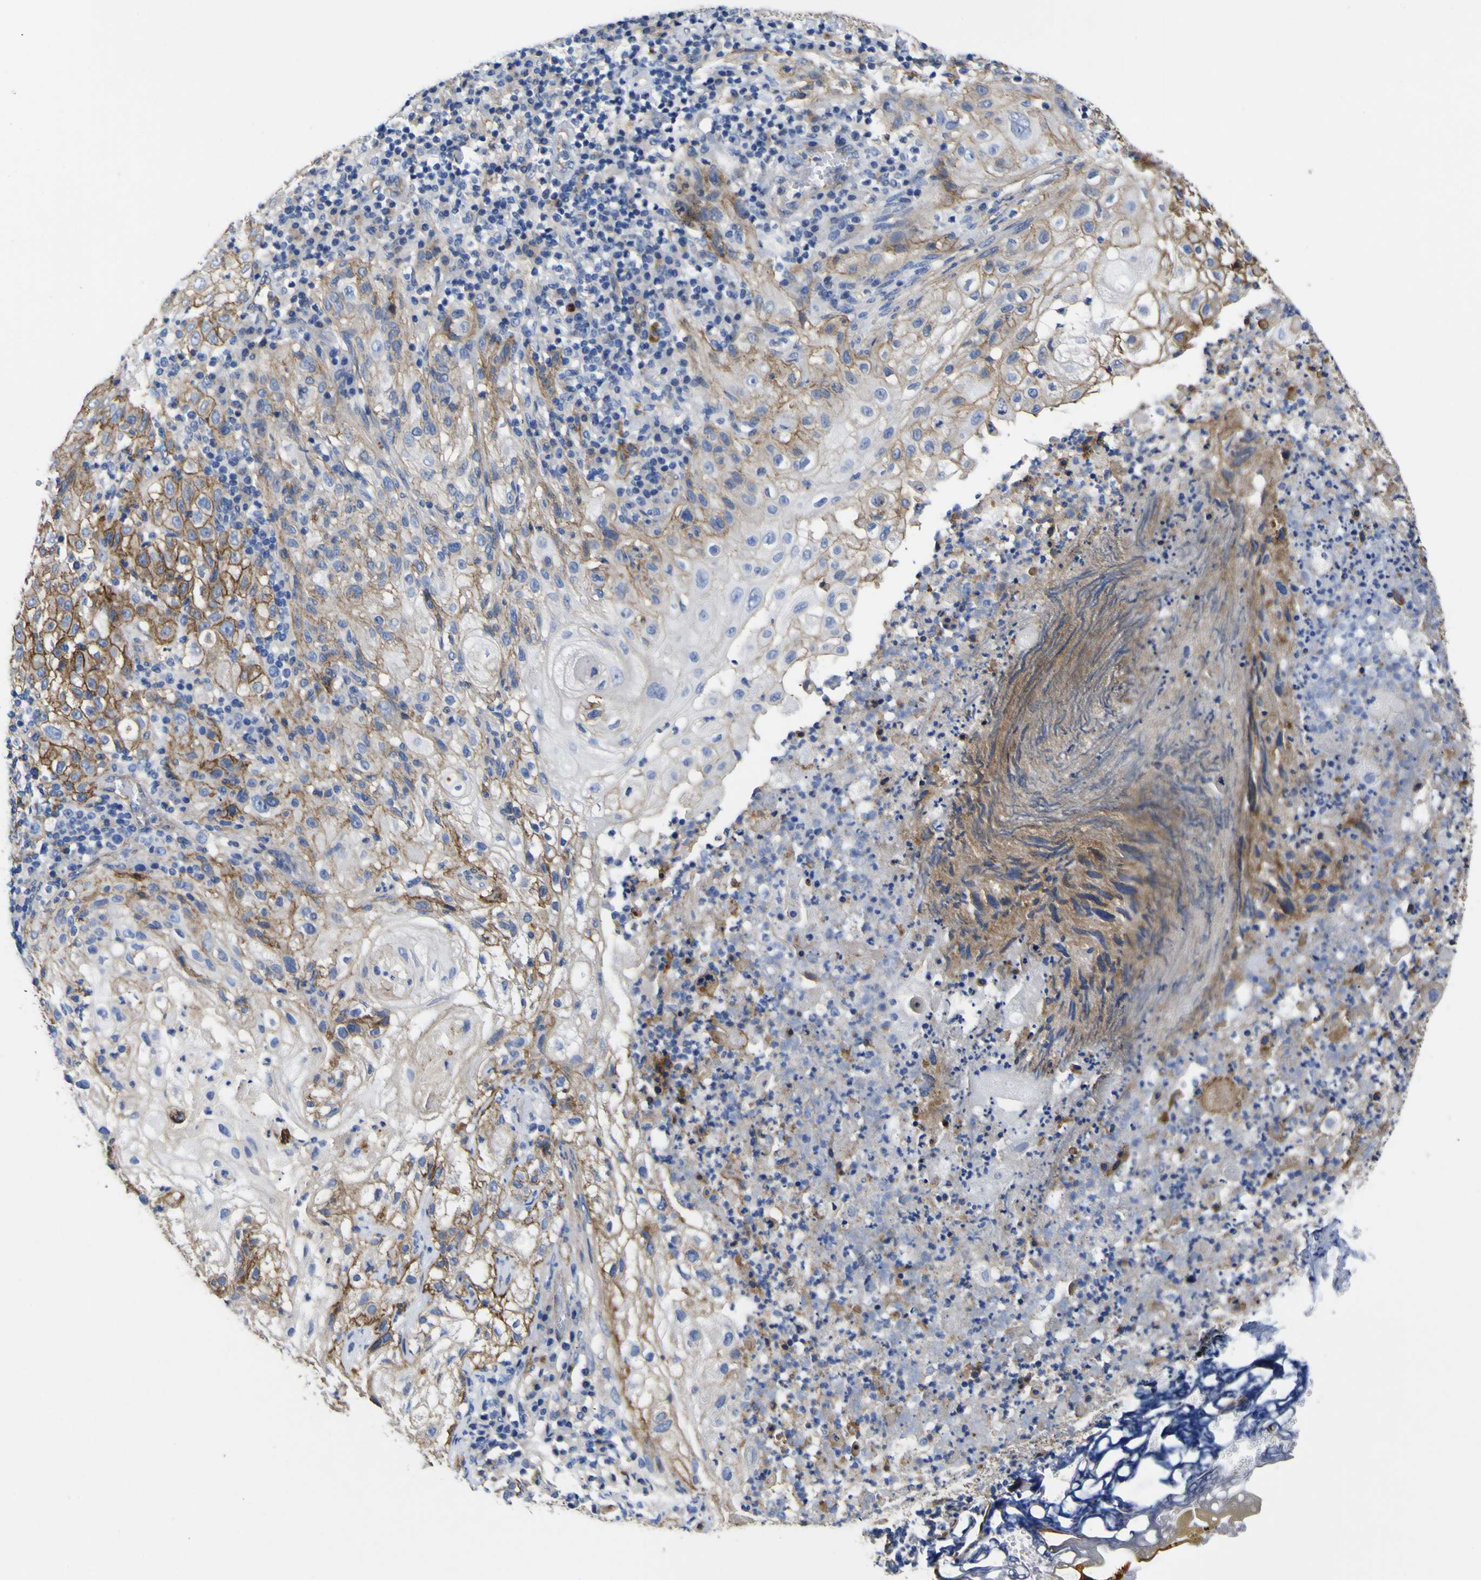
{"staining": {"intensity": "moderate", "quantity": "25%-75%", "location": "cytoplasmic/membranous"}, "tissue": "lung cancer", "cell_type": "Tumor cells", "image_type": "cancer", "snomed": [{"axis": "morphology", "description": "Inflammation, NOS"}, {"axis": "morphology", "description": "Squamous cell carcinoma, NOS"}, {"axis": "topography", "description": "Lymph node"}, {"axis": "topography", "description": "Soft tissue"}, {"axis": "topography", "description": "Lung"}], "caption": "A micrograph of lung cancer (squamous cell carcinoma) stained for a protein shows moderate cytoplasmic/membranous brown staining in tumor cells. (brown staining indicates protein expression, while blue staining denotes nuclei).", "gene": "CD151", "patient": {"sex": "male", "age": 66}}